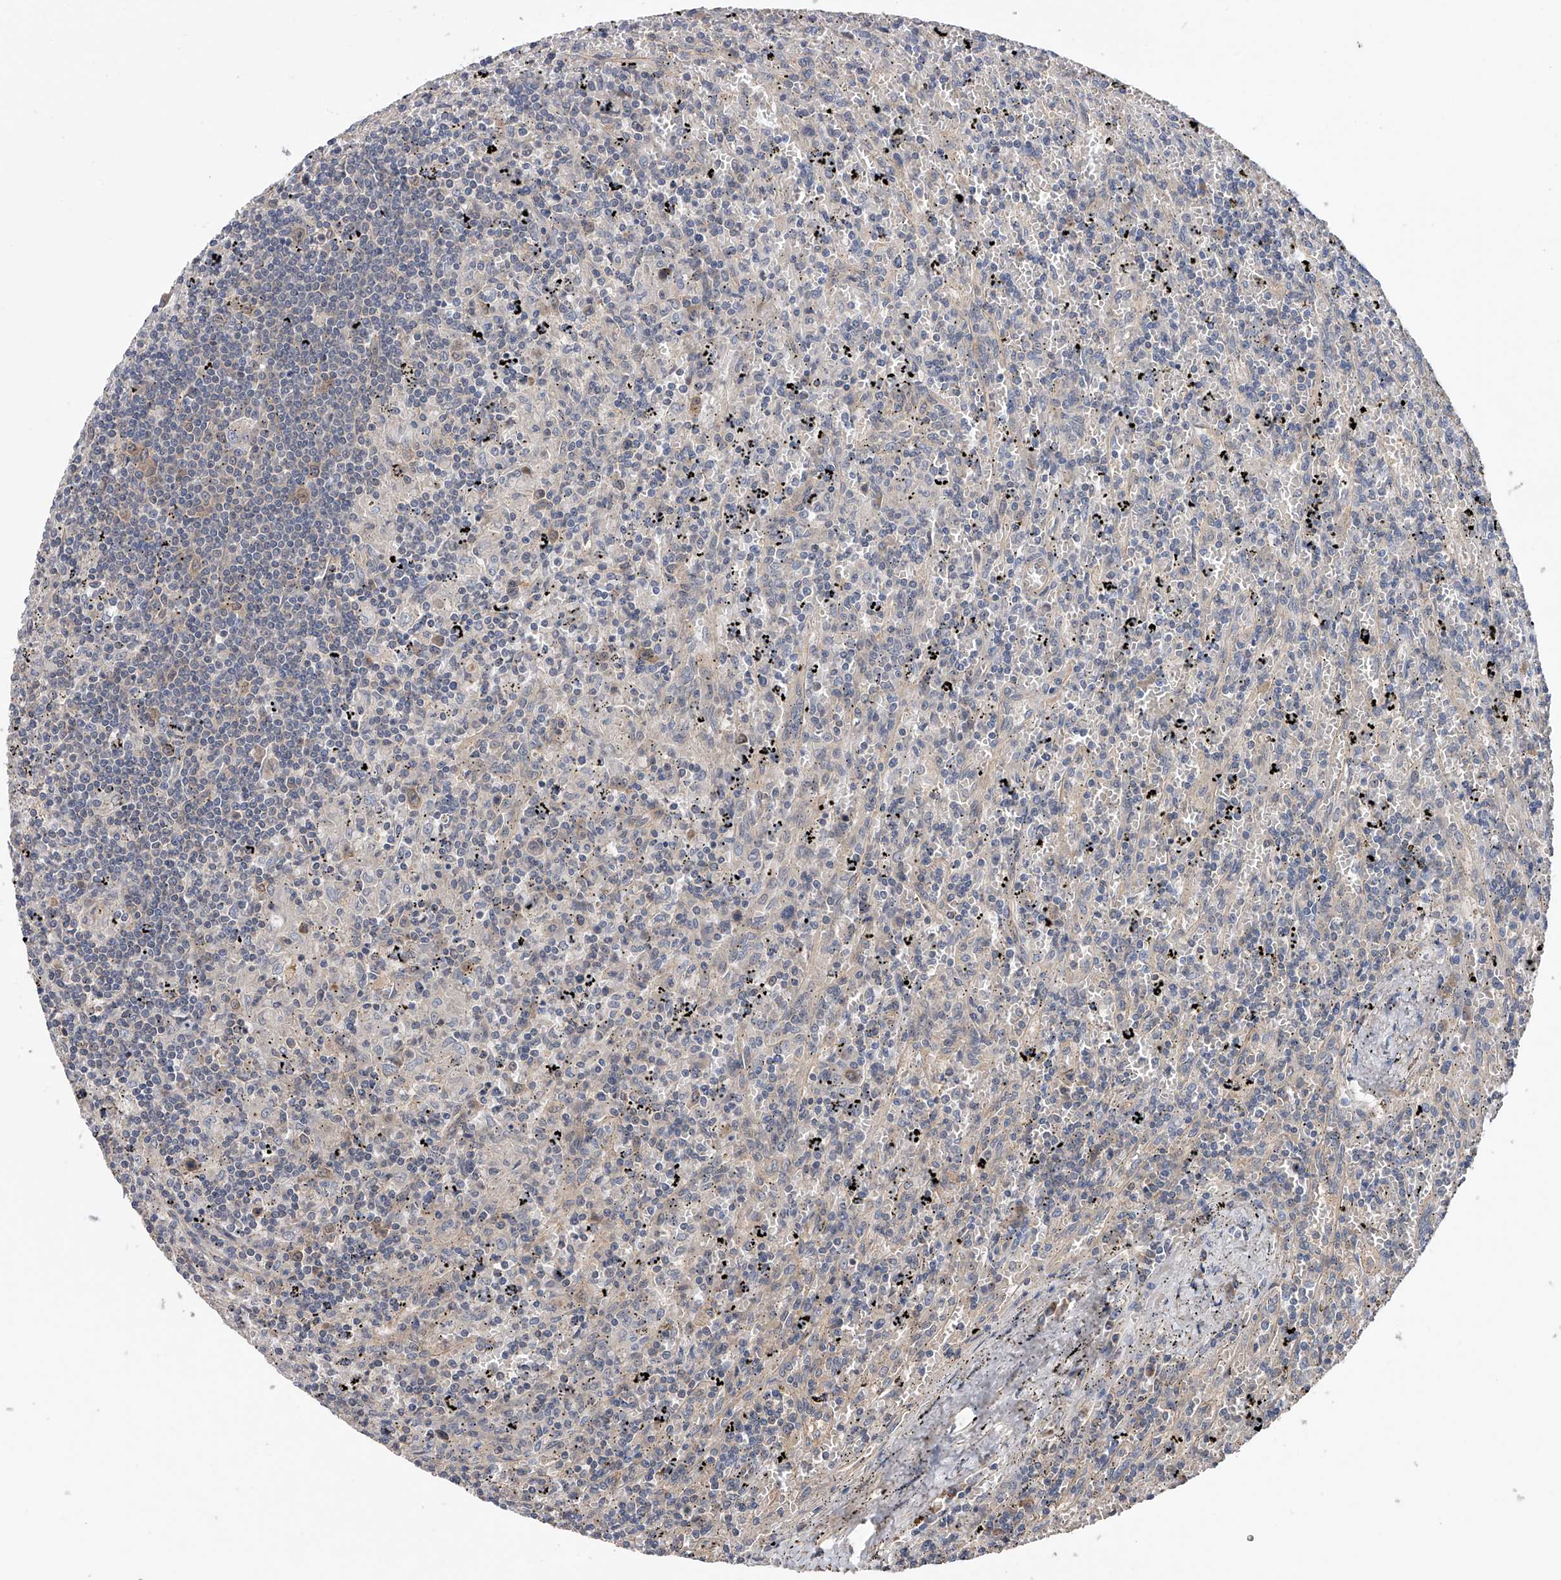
{"staining": {"intensity": "negative", "quantity": "none", "location": "none"}, "tissue": "lymphoma", "cell_type": "Tumor cells", "image_type": "cancer", "snomed": [{"axis": "morphology", "description": "Malignant lymphoma, non-Hodgkin's type, Low grade"}, {"axis": "topography", "description": "Spleen"}], "caption": "Immunohistochemistry (IHC) of human lymphoma demonstrates no expression in tumor cells.", "gene": "CFAP298", "patient": {"sex": "male", "age": 76}}